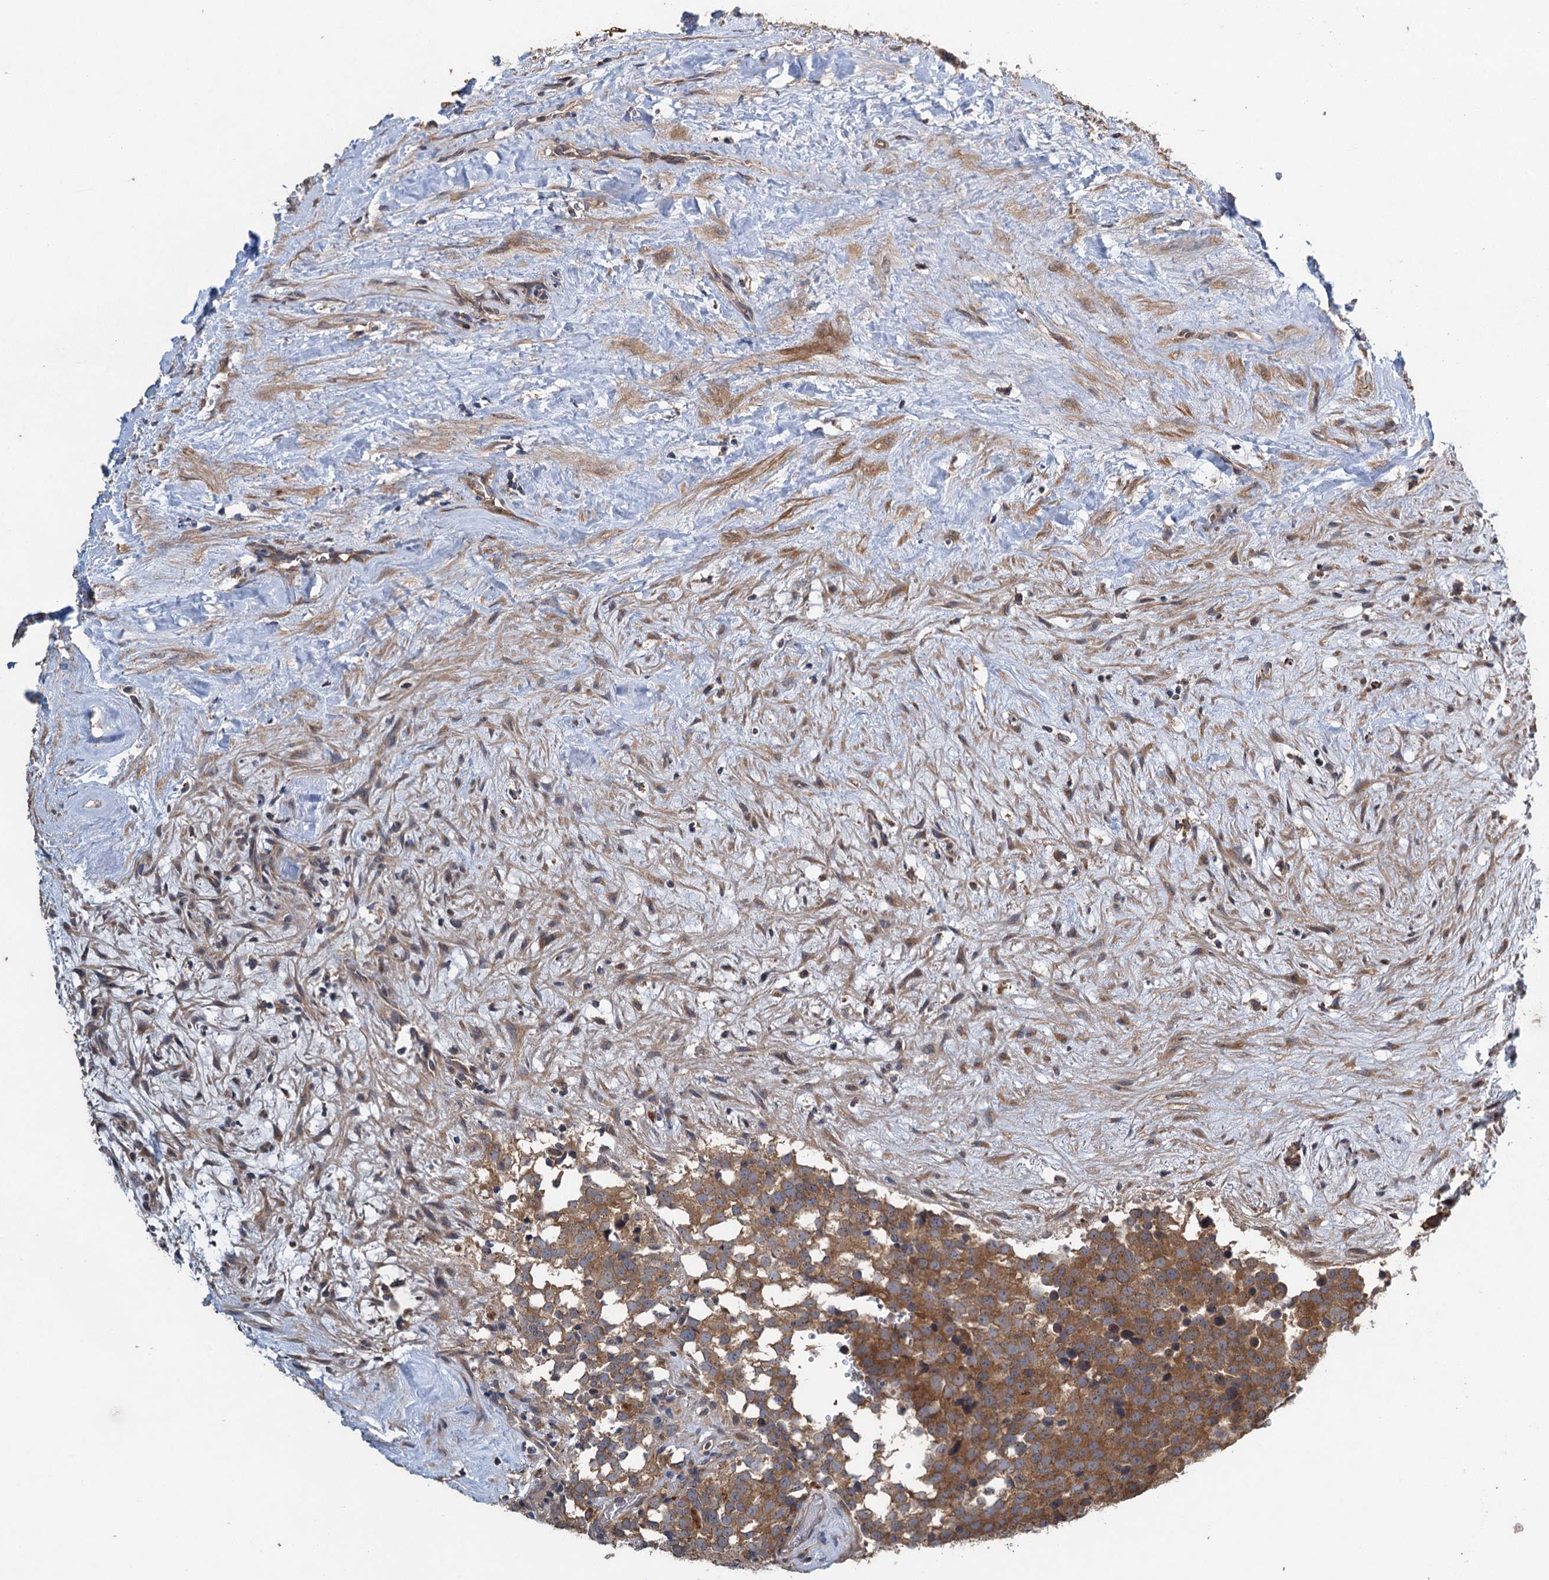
{"staining": {"intensity": "moderate", "quantity": ">75%", "location": "cytoplasmic/membranous"}, "tissue": "testis cancer", "cell_type": "Tumor cells", "image_type": "cancer", "snomed": [{"axis": "morphology", "description": "Seminoma, NOS"}, {"axis": "topography", "description": "Testis"}], "caption": "Testis cancer (seminoma) was stained to show a protein in brown. There is medium levels of moderate cytoplasmic/membranous expression in approximately >75% of tumor cells.", "gene": "CNTN5", "patient": {"sex": "male", "age": 71}}